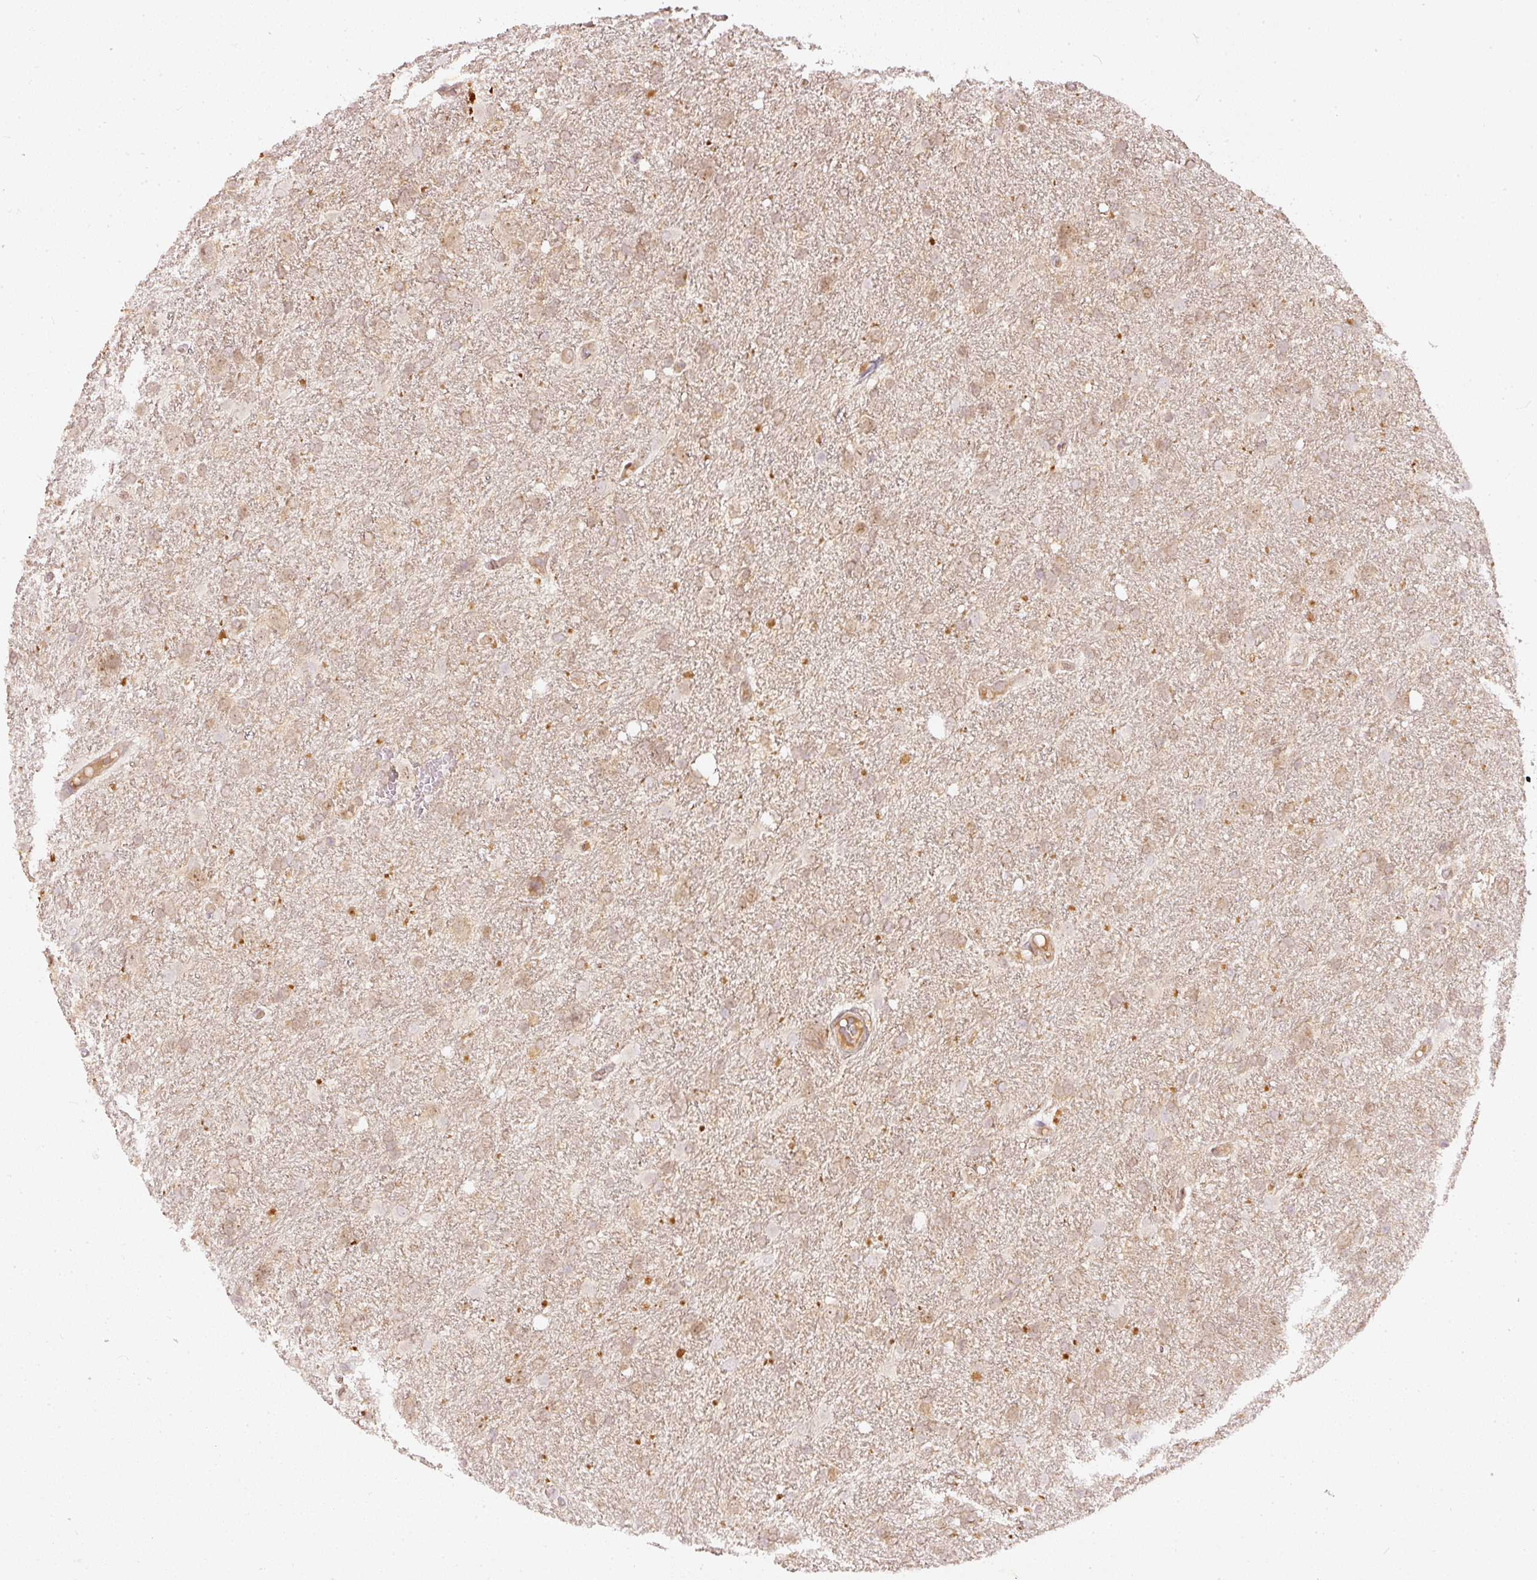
{"staining": {"intensity": "weak", "quantity": "25%-75%", "location": "cytoplasmic/membranous"}, "tissue": "glioma", "cell_type": "Tumor cells", "image_type": "cancer", "snomed": [{"axis": "morphology", "description": "Glioma, malignant, High grade"}, {"axis": "topography", "description": "Brain"}], "caption": "Brown immunohistochemical staining in glioma demonstrates weak cytoplasmic/membranous staining in approximately 25%-75% of tumor cells.", "gene": "ZNF580", "patient": {"sex": "male", "age": 61}}